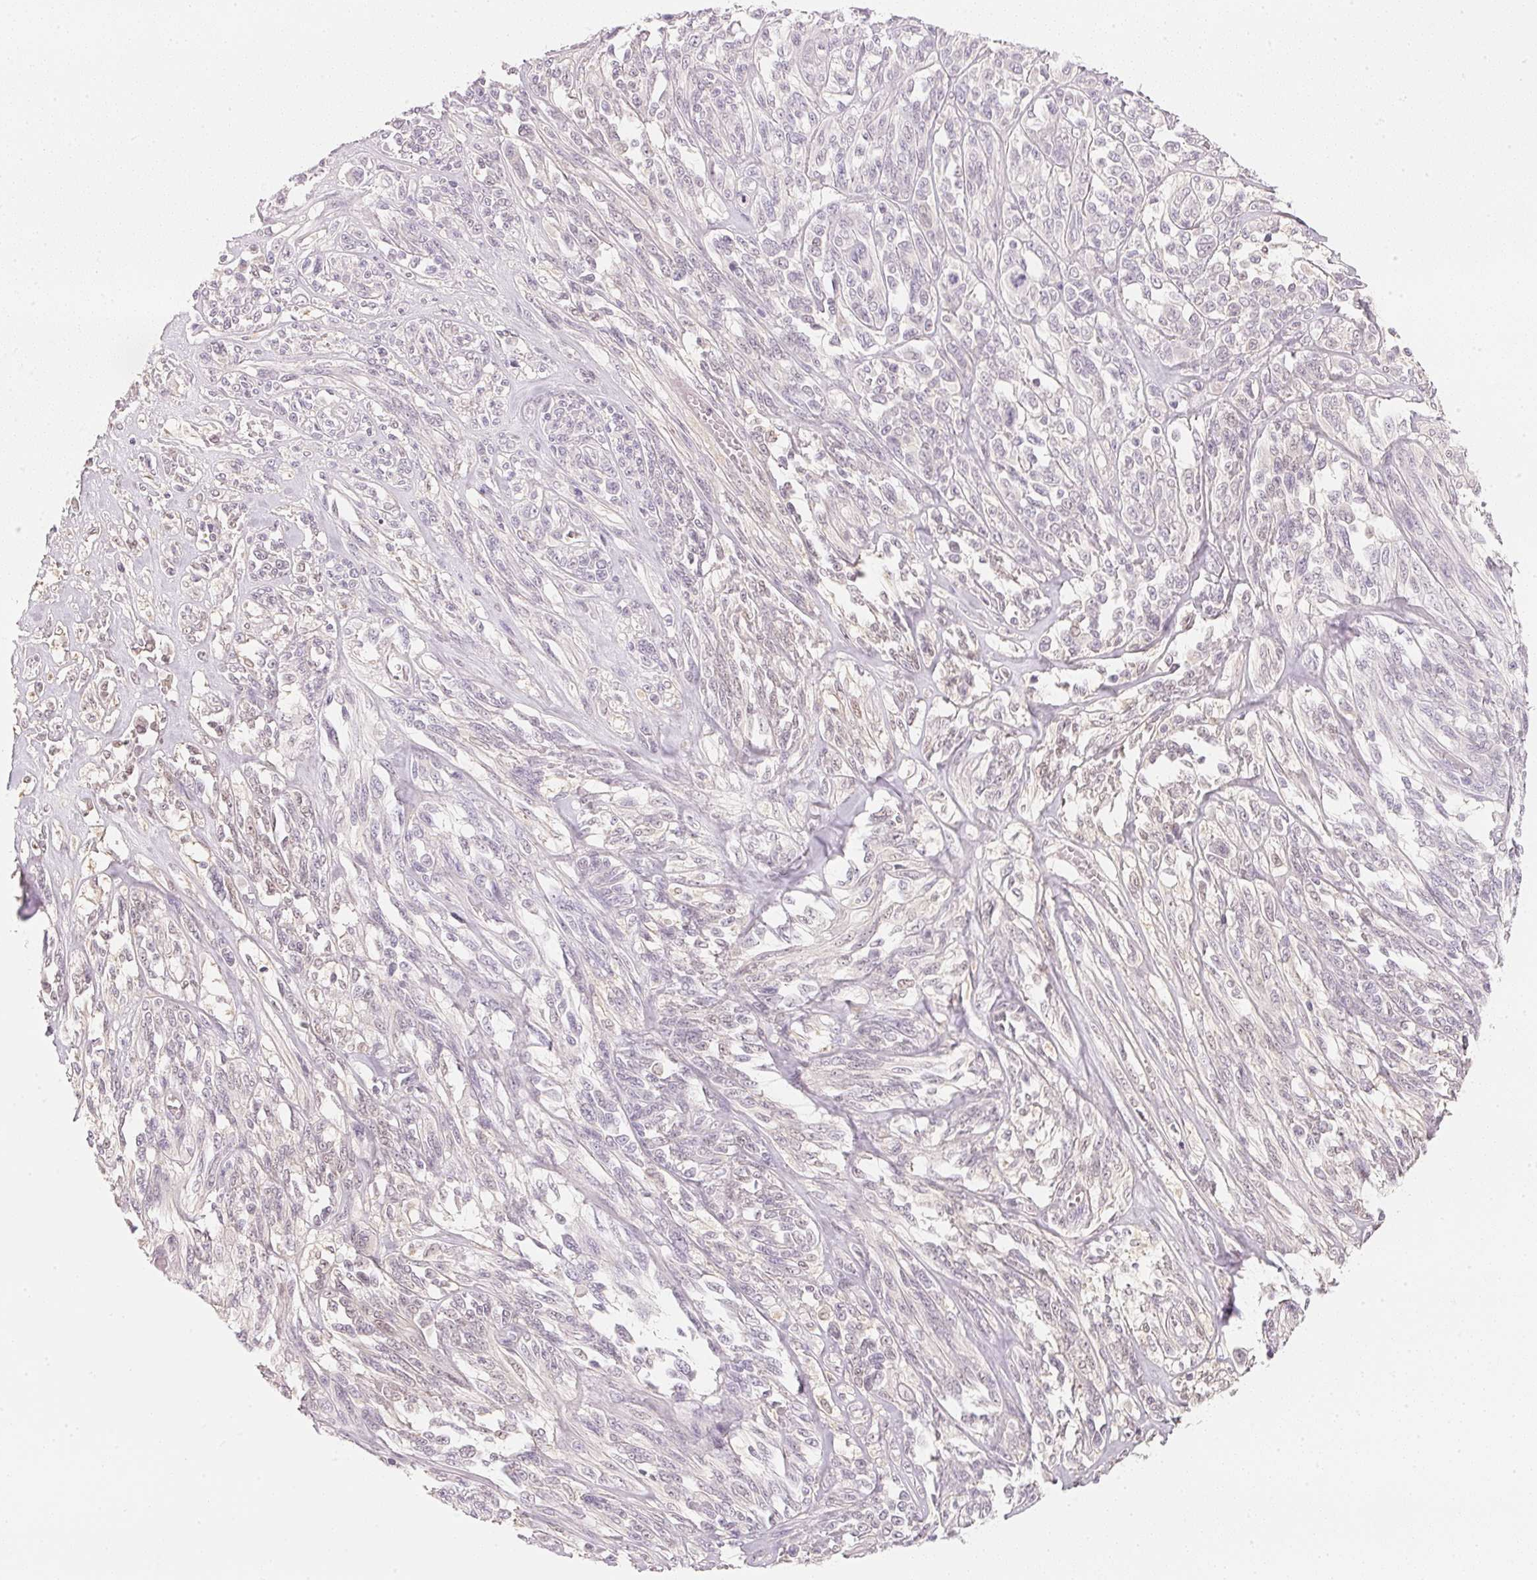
{"staining": {"intensity": "negative", "quantity": "none", "location": "none"}, "tissue": "melanoma", "cell_type": "Tumor cells", "image_type": "cancer", "snomed": [{"axis": "morphology", "description": "Malignant melanoma, NOS"}, {"axis": "topography", "description": "Skin"}], "caption": "The immunohistochemistry (IHC) photomicrograph has no significant positivity in tumor cells of melanoma tissue.", "gene": "CFAP276", "patient": {"sex": "female", "age": 91}}